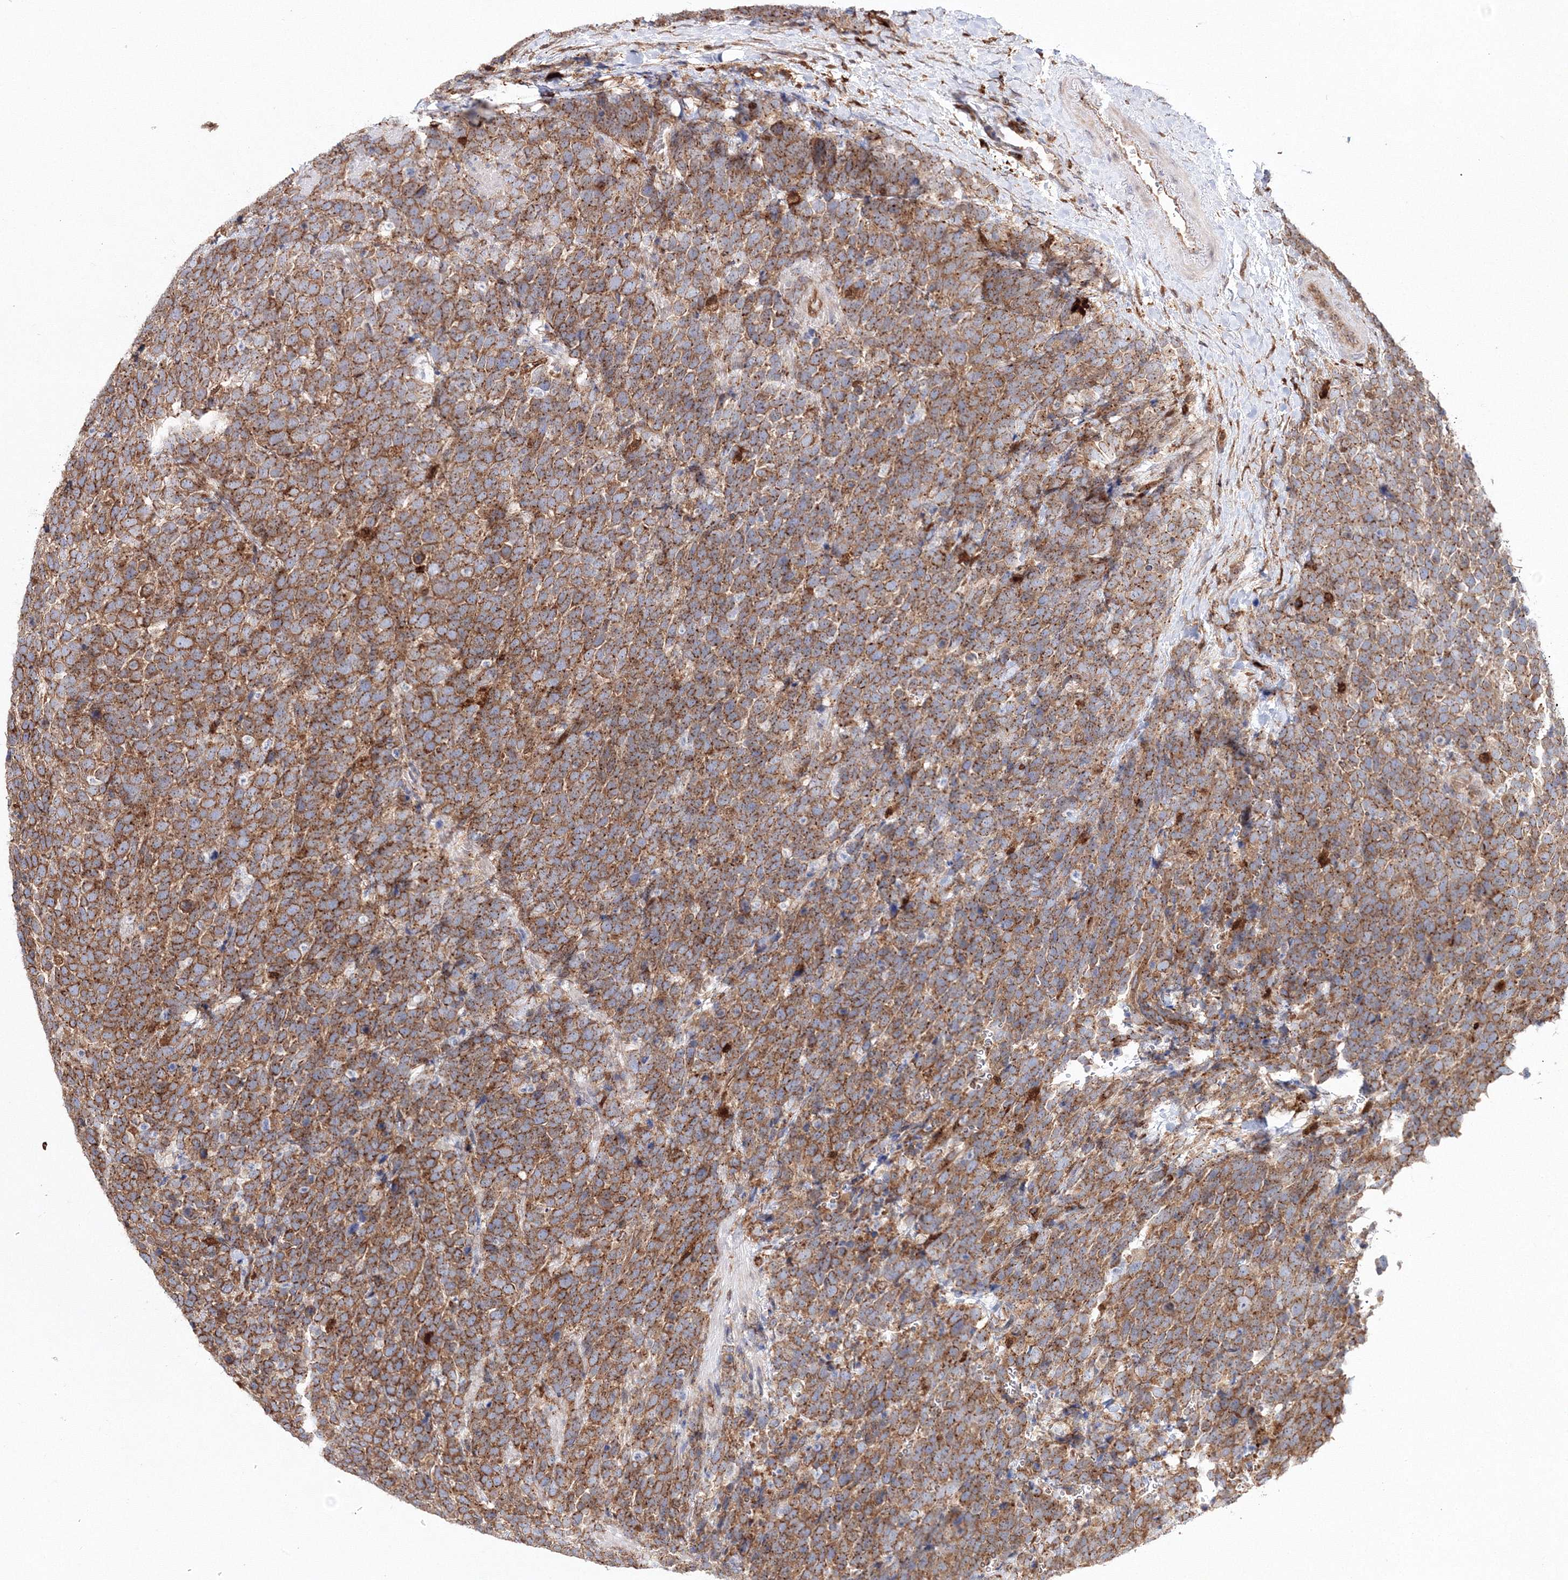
{"staining": {"intensity": "moderate", "quantity": ">75%", "location": "cytoplasmic/membranous"}, "tissue": "urothelial cancer", "cell_type": "Tumor cells", "image_type": "cancer", "snomed": [{"axis": "morphology", "description": "Urothelial carcinoma, High grade"}, {"axis": "topography", "description": "Urinary bladder"}], "caption": "Human high-grade urothelial carcinoma stained with a brown dye shows moderate cytoplasmic/membranous positive positivity in approximately >75% of tumor cells.", "gene": "ARCN1", "patient": {"sex": "female", "age": 82}}